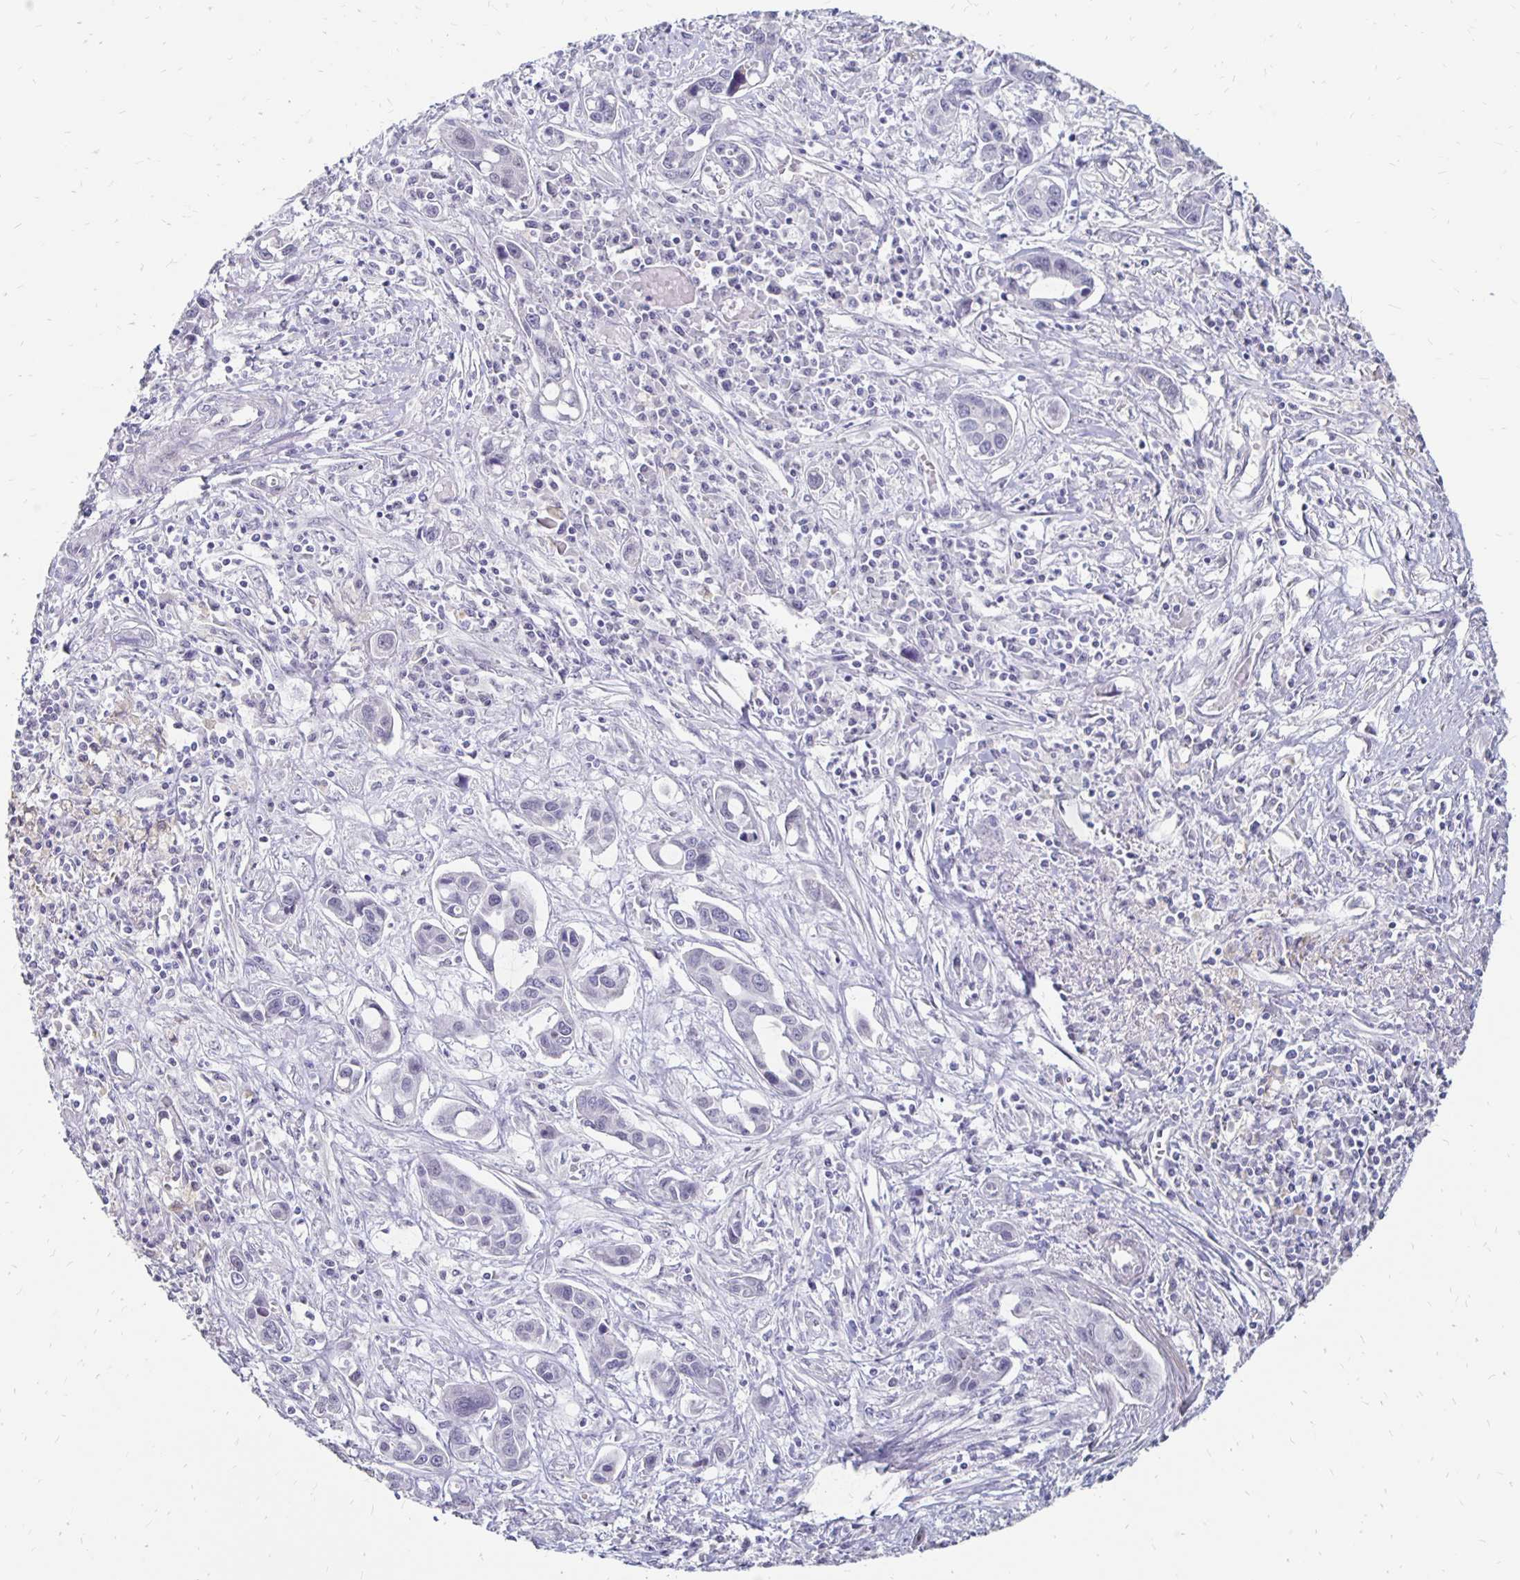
{"staining": {"intensity": "negative", "quantity": "none", "location": "none"}, "tissue": "liver cancer", "cell_type": "Tumor cells", "image_type": "cancer", "snomed": [{"axis": "morphology", "description": "Cholangiocarcinoma"}, {"axis": "topography", "description": "Liver"}], "caption": "A high-resolution image shows IHC staining of liver cholangiocarcinoma, which displays no significant expression in tumor cells. (DAB immunohistochemistry (IHC), high magnification).", "gene": "ATOSB", "patient": {"sex": "male", "age": 58}}